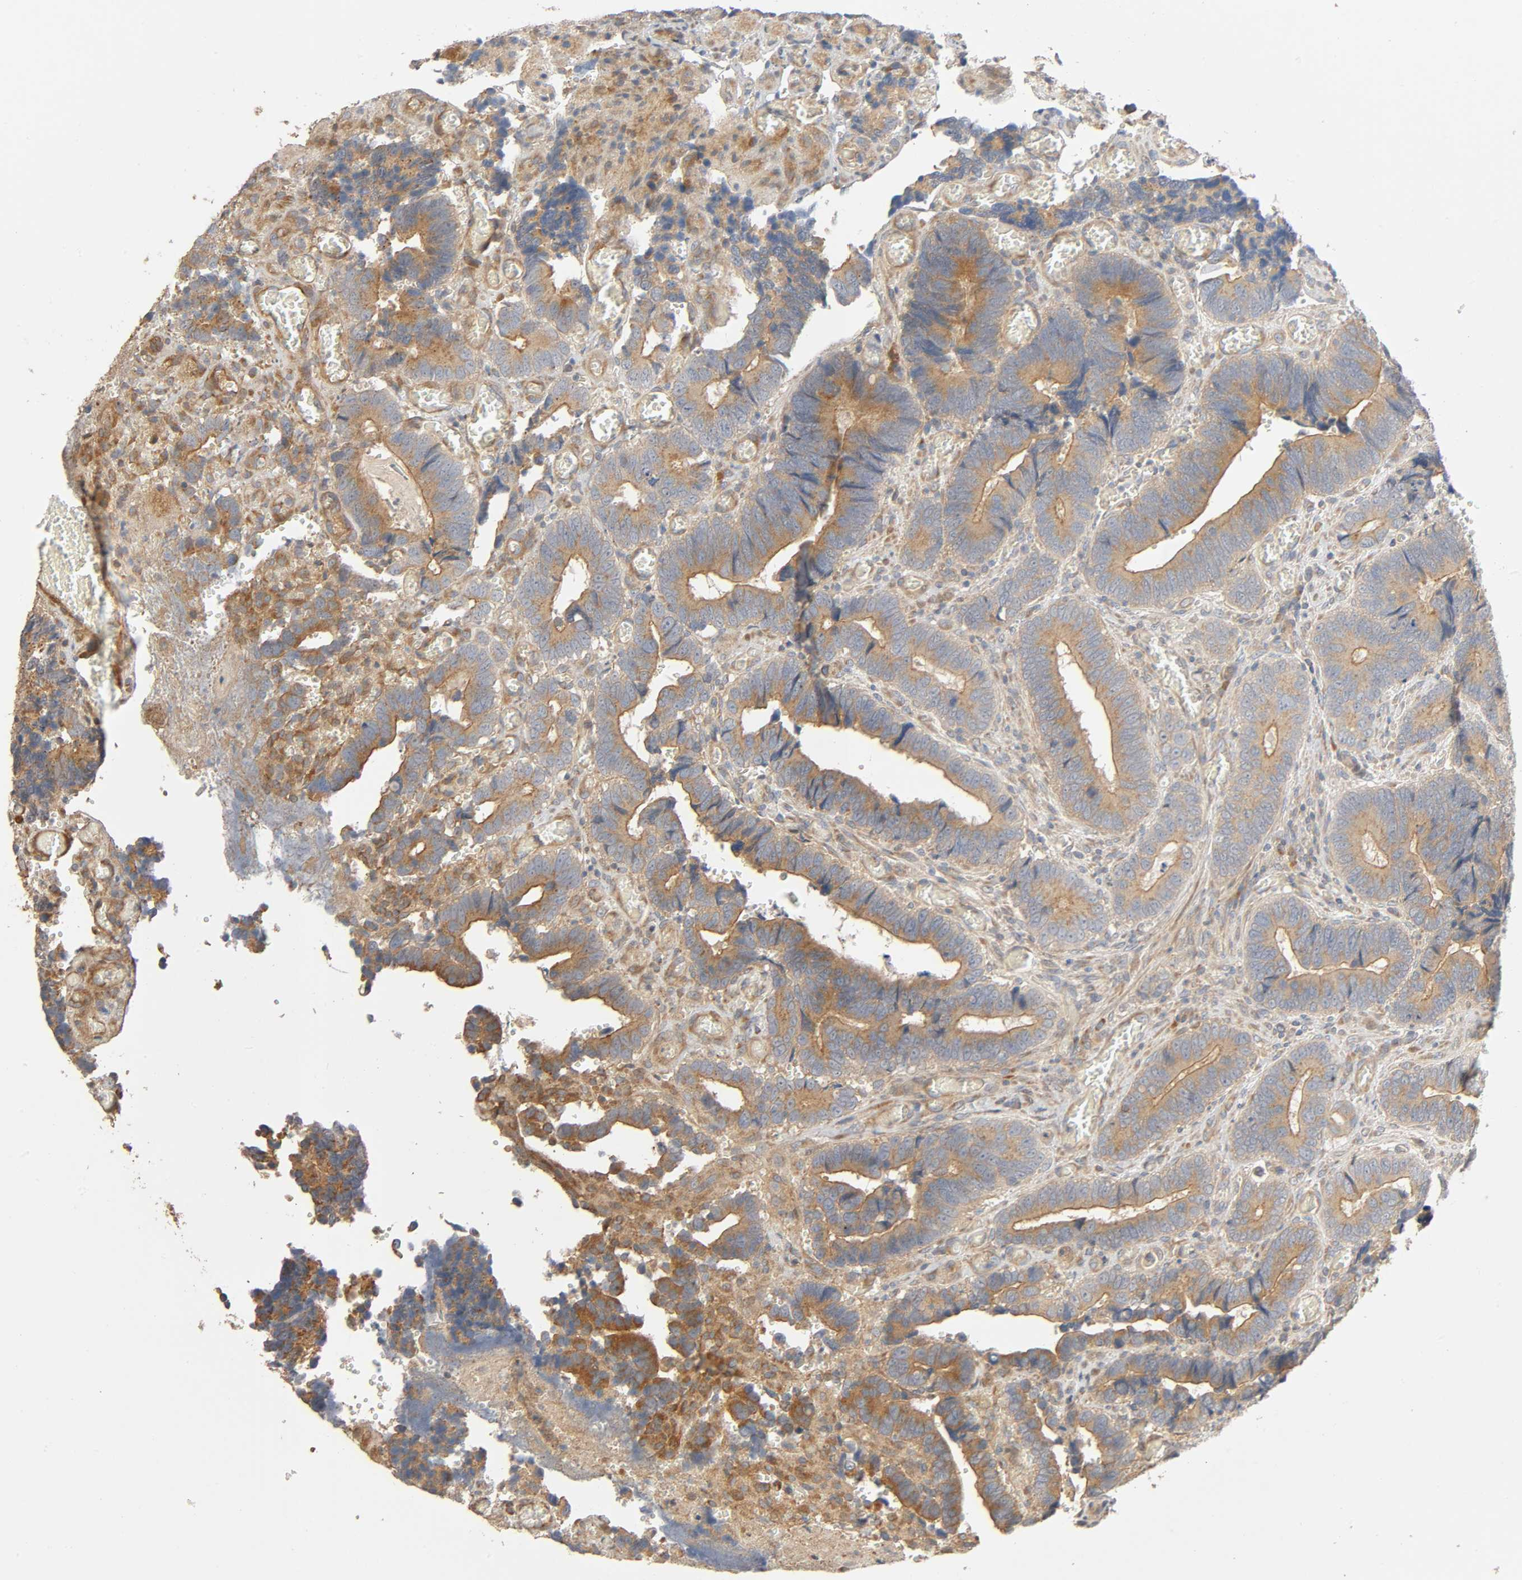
{"staining": {"intensity": "moderate", "quantity": "25%-75%", "location": "cytoplasmic/membranous"}, "tissue": "colorectal cancer", "cell_type": "Tumor cells", "image_type": "cancer", "snomed": [{"axis": "morphology", "description": "Adenocarcinoma, NOS"}, {"axis": "topography", "description": "Colon"}], "caption": "Immunohistochemistry (IHC) of human adenocarcinoma (colorectal) exhibits medium levels of moderate cytoplasmic/membranous expression in about 25%-75% of tumor cells.", "gene": "SGSM1", "patient": {"sex": "male", "age": 72}}